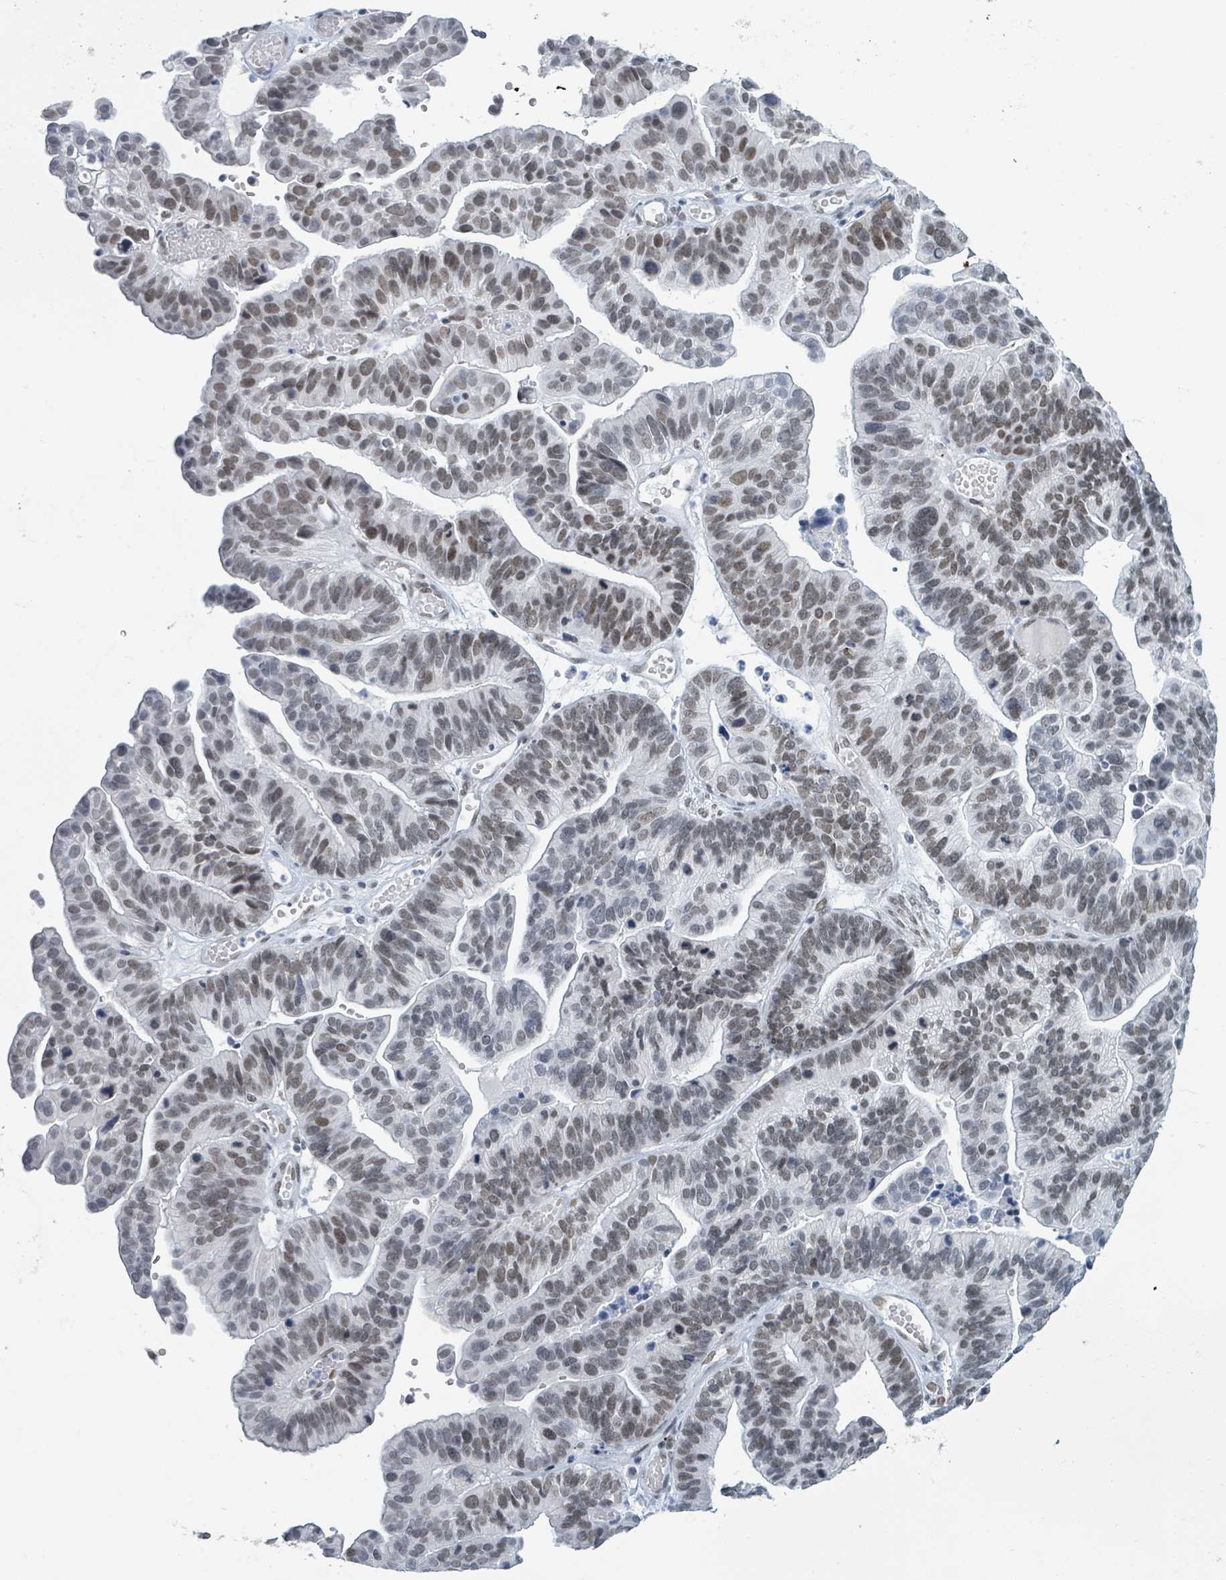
{"staining": {"intensity": "weak", "quantity": "25%-75%", "location": "nuclear"}, "tissue": "ovarian cancer", "cell_type": "Tumor cells", "image_type": "cancer", "snomed": [{"axis": "morphology", "description": "Cystadenocarcinoma, serous, NOS"}, {"axis": "topography", "description": "Ovary"}], "caption": "The immunohistochemical stain labels weak nuclear staining in tumor cells of ovarian serous cystadenocarcinoma tissue.", "gene": "EHMT2", "patient": {"sex": "female", "age": 56}}